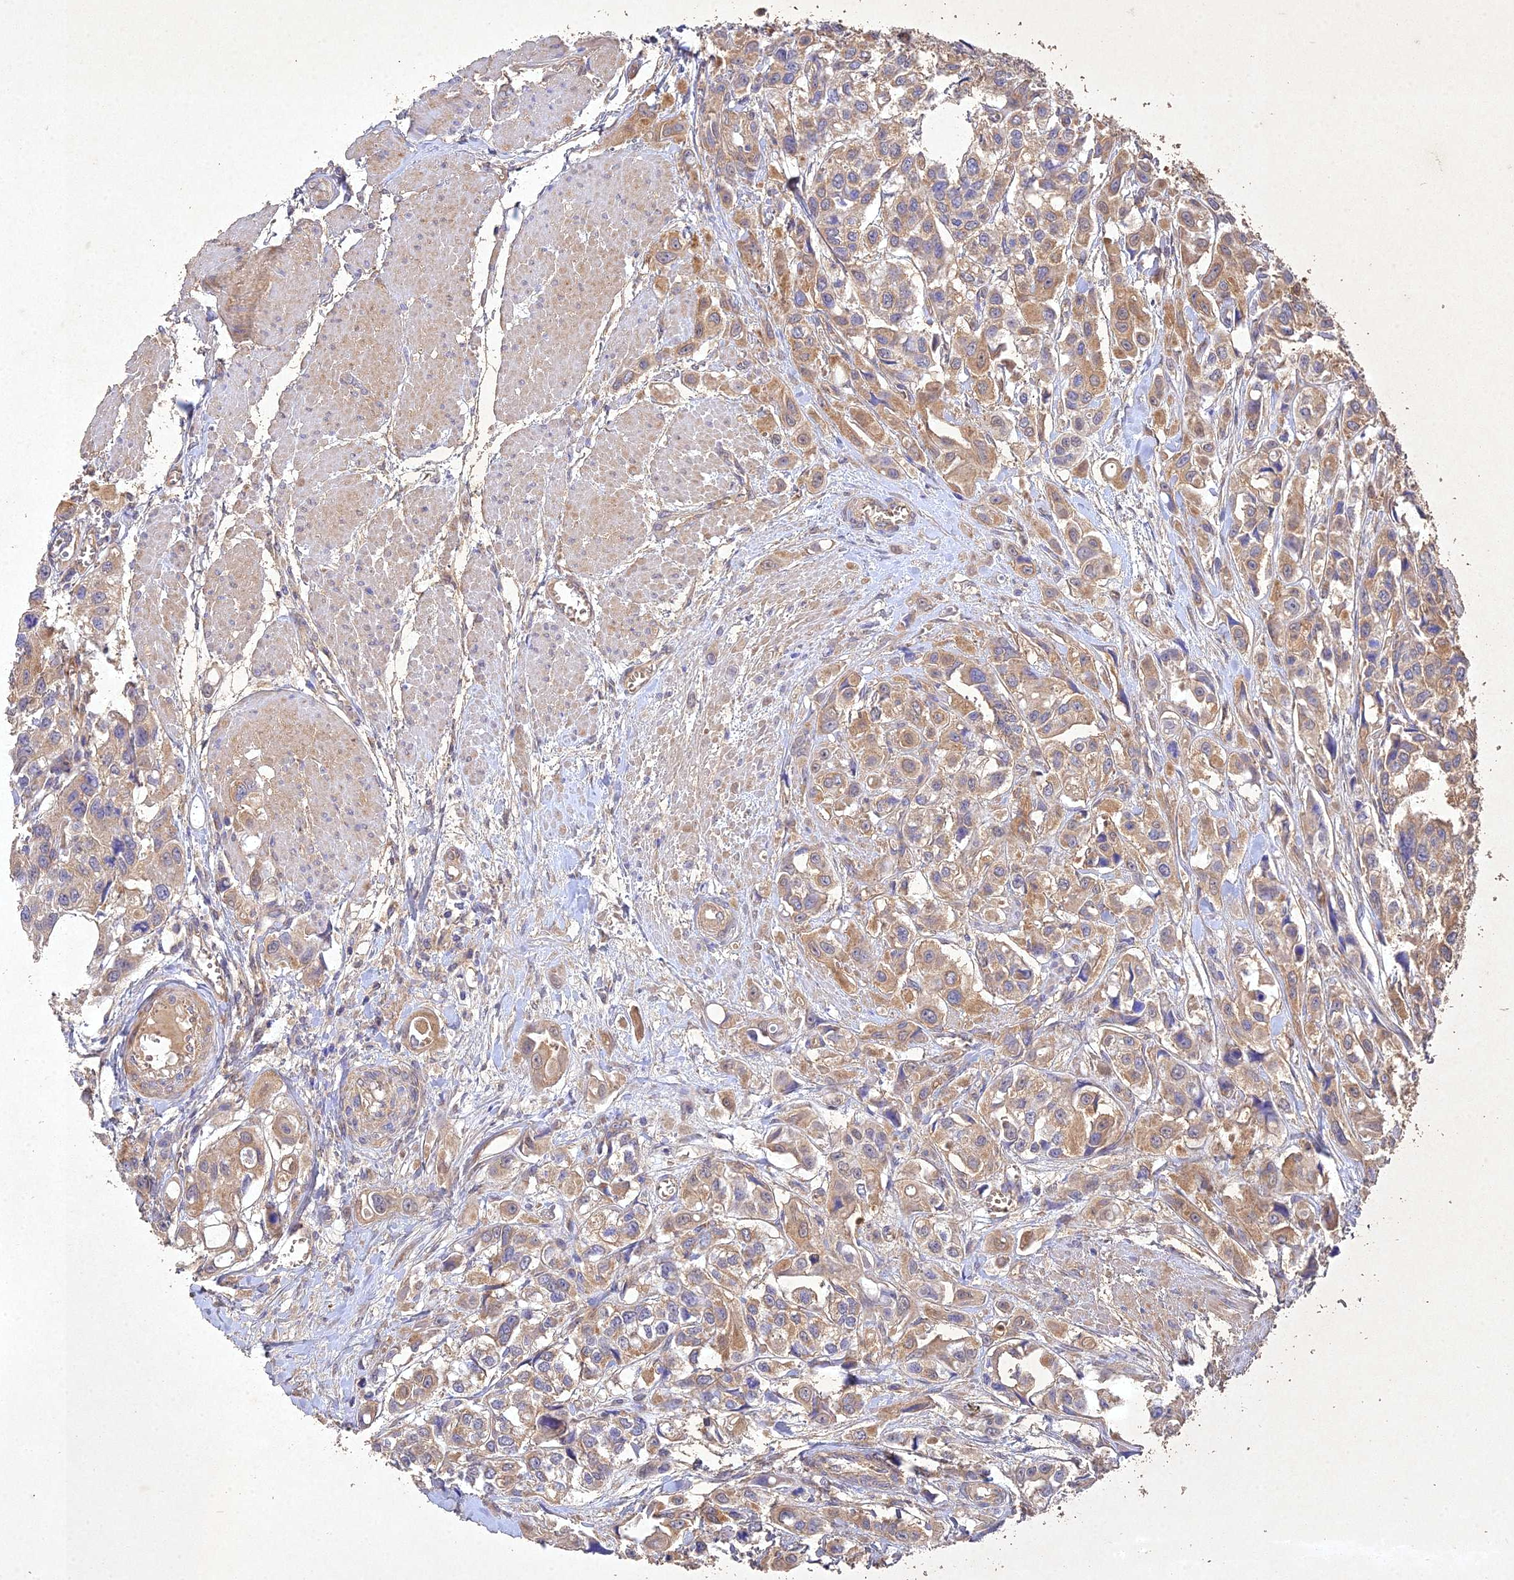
{"staining": {"intensity": "moderate", "quantity": "25%-75%", "location": "cytoplasmic/membranous"}, "tissue": "urothelial cancer", "cell_type": "Tumor cells", "image_type": "cancer", "snomed": [{"axis": "morphology", "description": "Urothelial carcinoma, High grade"}, {"axis": "topography", "description": "Urinary bladder"}], "caption": "This photomicrograph displays immunohistochemistry staining of urothelial cancer, with medium moderate cytoplasmic/membranous expression in approximately 25%-75% of tumor cells.", "gene": "NDUFV1", "patient": {"sex": "male", "age": 67}}